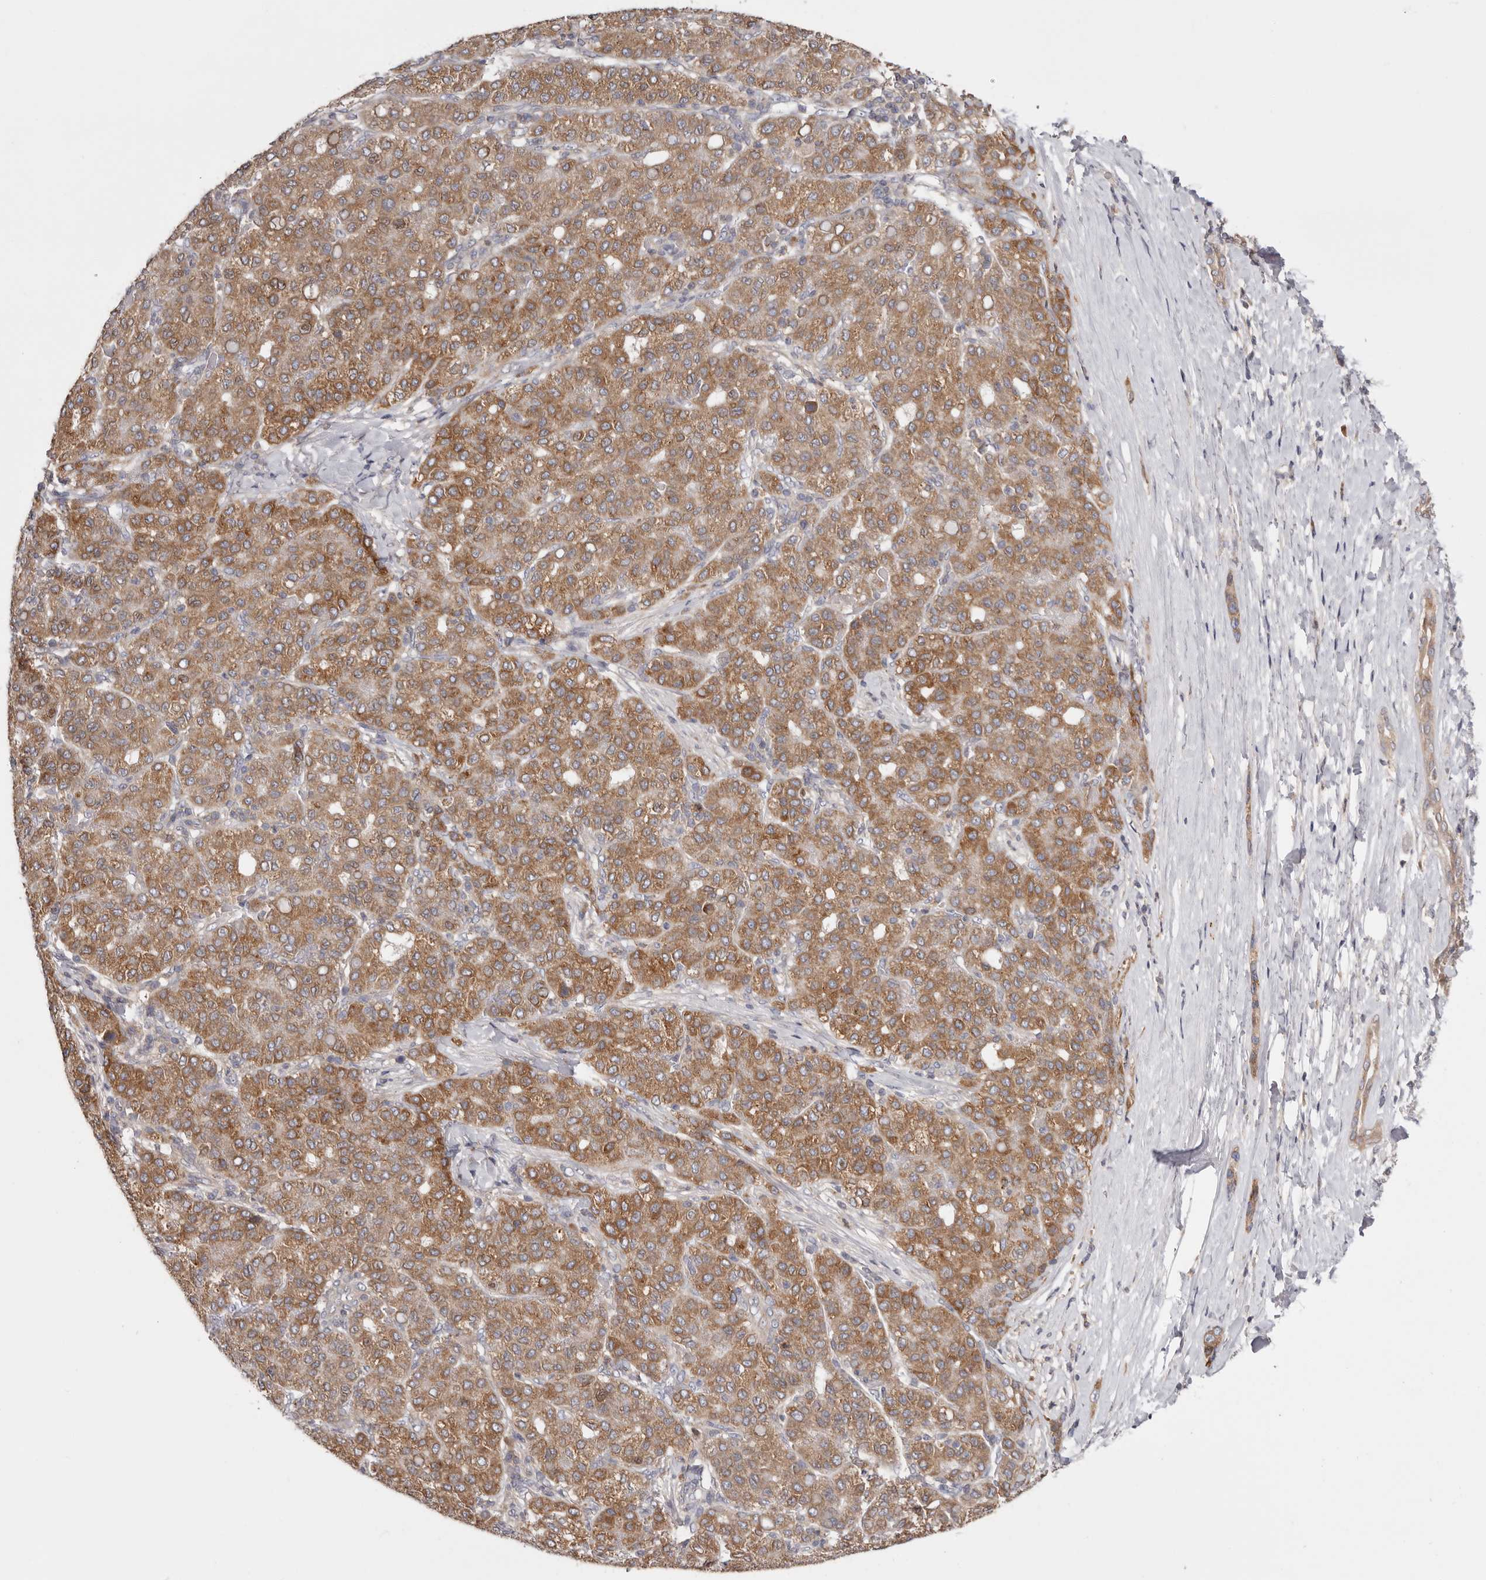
{"staining": {"intensity": "moderate", "quantity": ">75%", "location": "cytoplasmic/membranous"}, "tissue": "liver cancer", "cell_type": "Tumor cells", "image_type": "cancer", "snomed": [{"axis": "morphology", "description": "Carcinoma, Hepatocellular, NOS"}, {"axis": "topography", "description": "Liver"}], "caption": "About >75% of tumor cells in human liver cancer (hepatocellular carcinoma) display moderate cytoplasmic/membranous protein staining as visualized by brown immunohistochemical staining.", "gene": "TMUB1", "patient": {"sex": "male", "age": 65}}